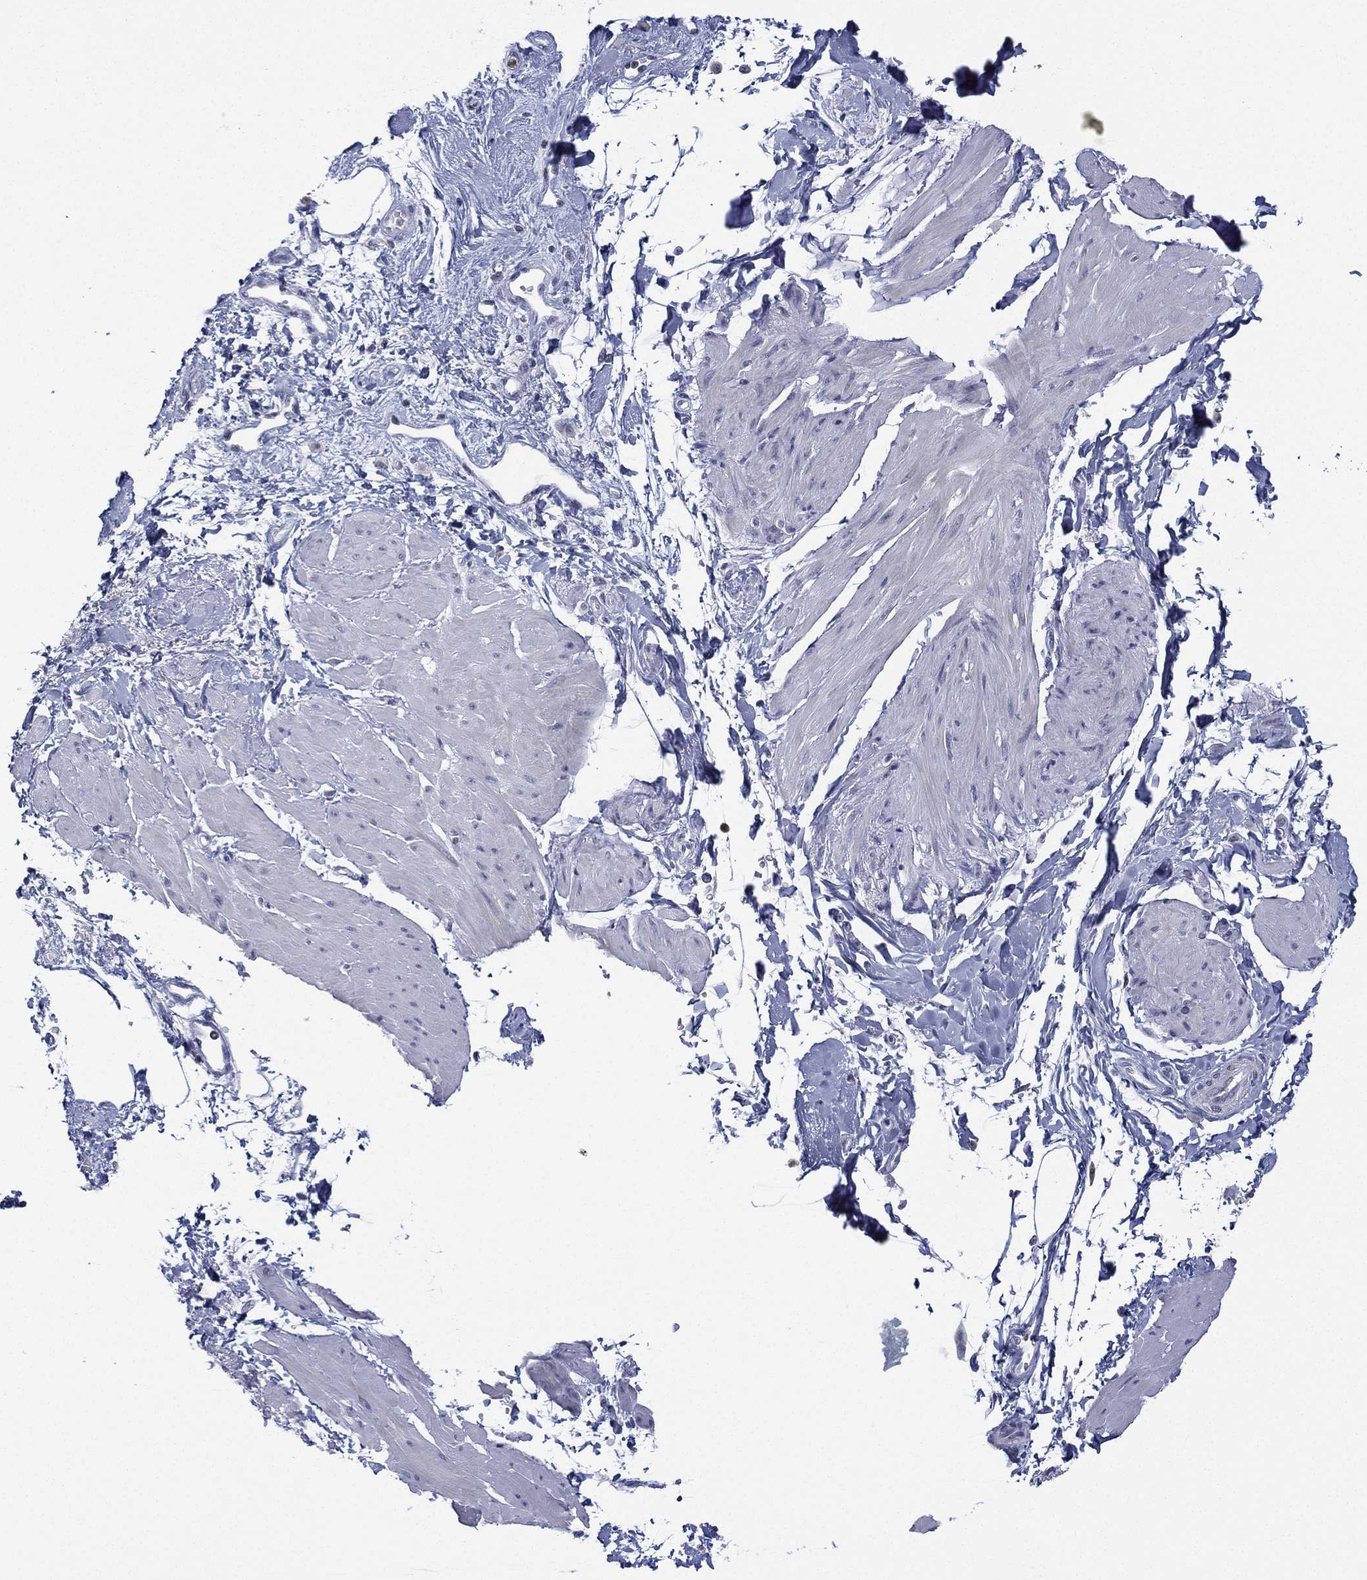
{"staining": {"intensity": "negative", "quantity": "none", "location": "none"}, "tissue": "smooth muscle", "cell_type": "Smooth muscle cells", "image_type": "normal", "snomed": [{"axis": "morphology", "description": "Normal tissue, NOS"}, {"axis": "topography", "description": "Adipose tissue"}, {"axis": "topography", "description": "Smooth muscle"}, {"axis": "topography", "description": "Peripheral nerve tissue"}], "caption": "The immunohistochemistry (IHC) photomicrograph has no significant expression in smooth muscle cells of smooth muscle. The staining was performed using DAB to visualize the protein expression in brown, while the nuclei were stained in blue with hematoxylin (Magnification: 20x).", "gene": "ZNF711", "patient": {"sex": "male", "age": 83}}